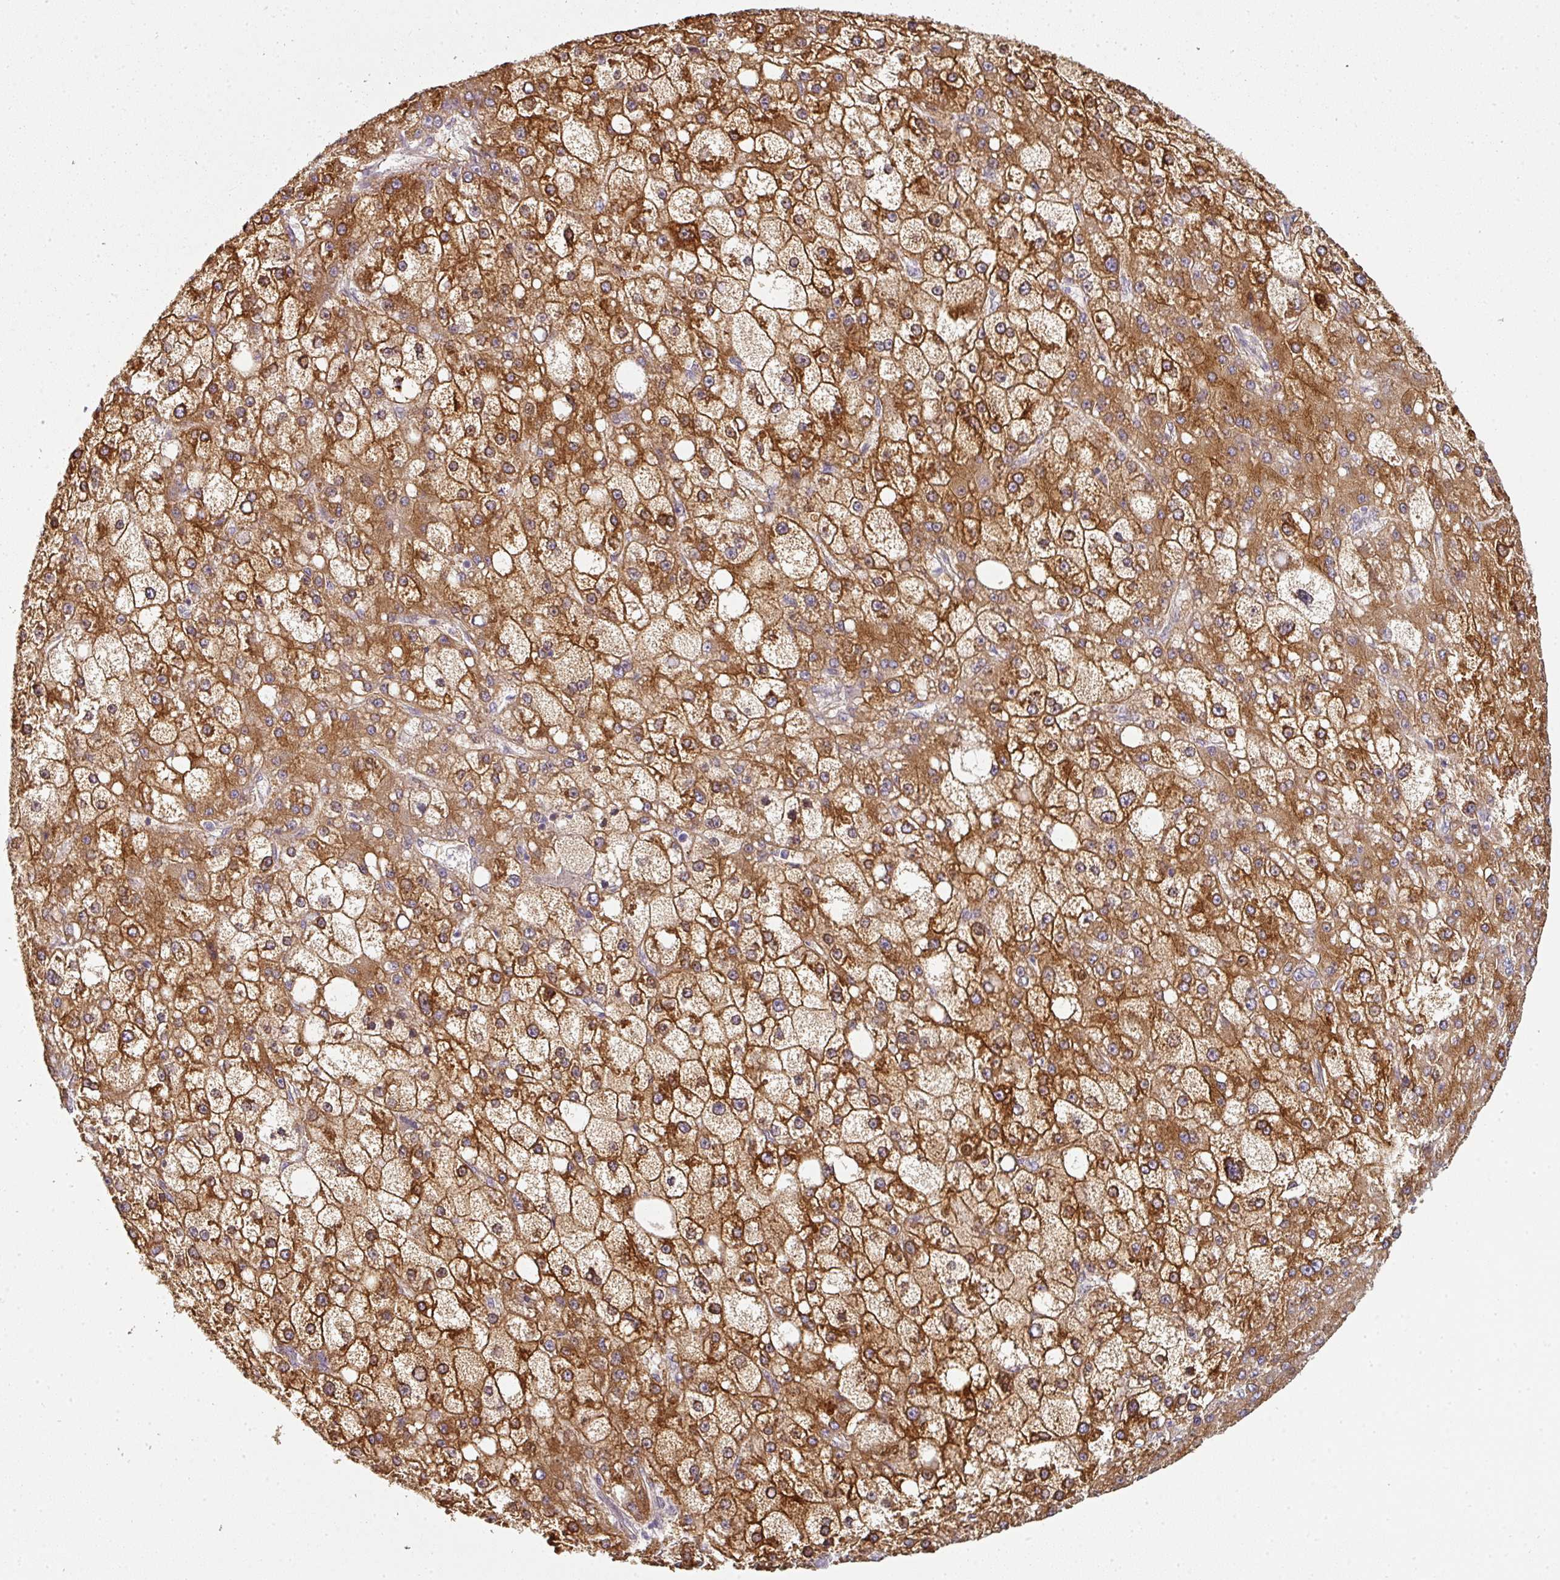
{"staining": {"intensity": "strong", "quantity": ">75%", "location": "cytoplasmic/membranous"}, "tissue": "liver cancer", "cell_type": "Tumor cells", "image_type": "cancer", "snomed": [{"axis": "morphology", "description": "Carcinoma, Hepatocellular, NOS"}, {"axis": "topography", "description": "Liver"}], "caption": "An immunohistochemistry histopathology image of tumor tissue is shown. Protein staining in brown shows strong cytoplasmic/membranous positivity in hepatocellular carcinoma (liver) within tumor cells.", "gene": "MAP2K2", "patient": {"sex": "male", "age": 67}}